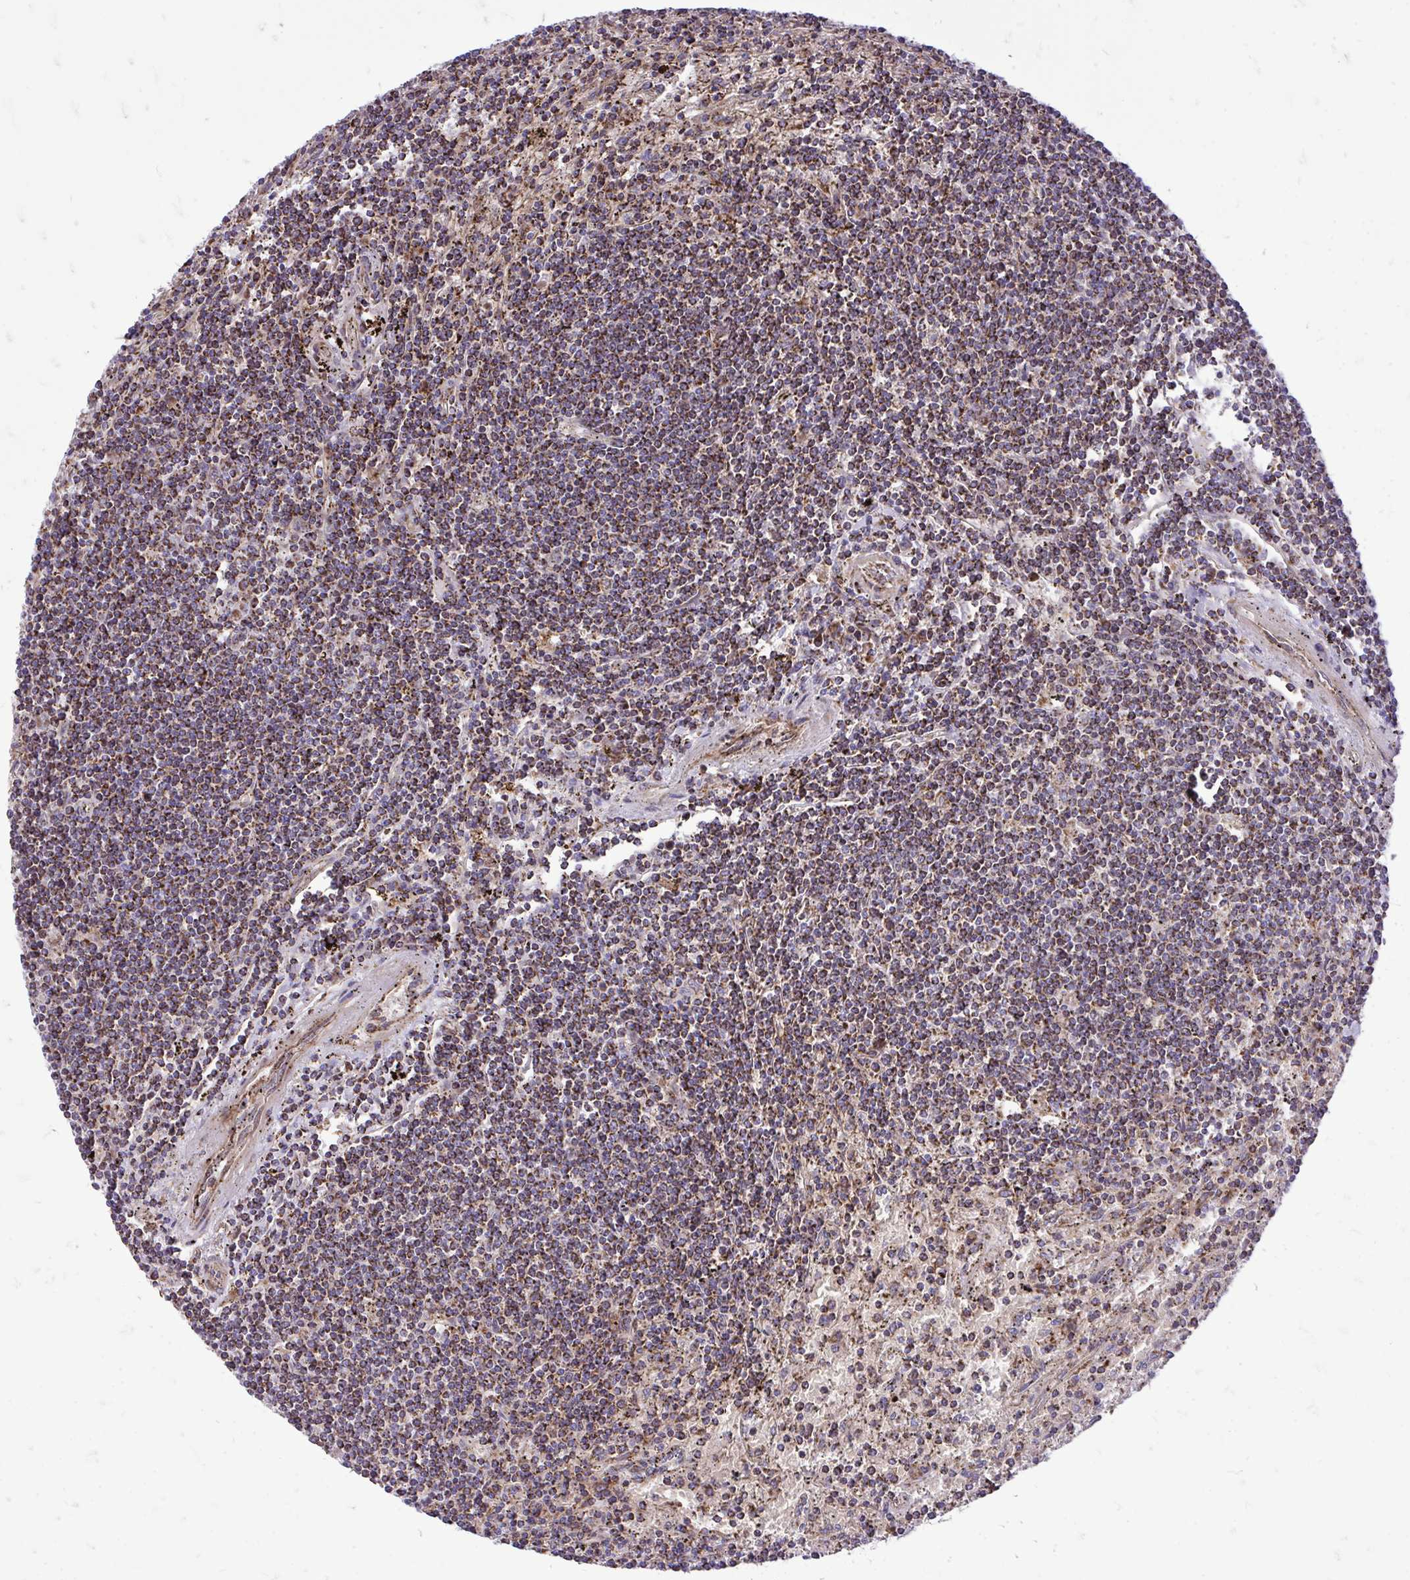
{"staining": {"intensity": "moderate", "quantity": ">75%", "location": "cytoplasmic/membranous"}, "tissue": "lymphoma", "cell_type": "Tumor cells", "image_type": "cancer", "snomed": [{"axis": "morphology", "description": "Malignant lymphoma, non-Hodgkin's type, Low grade"}, {"axis": "topography", "description": "Spleen"}], "caption": "Moderate cytoplasmic/membranous protein expression is appreciated in about >75% of tumor cells in low-grade malignant lymphoma, non-Hodgkin's type. Using DAB (brown) and hematoxylin (blue) stains, captured at high magnification using brightfield microscopy.", "gene": "UBE2C", "patient": {"sex": "male", "age": 76}}